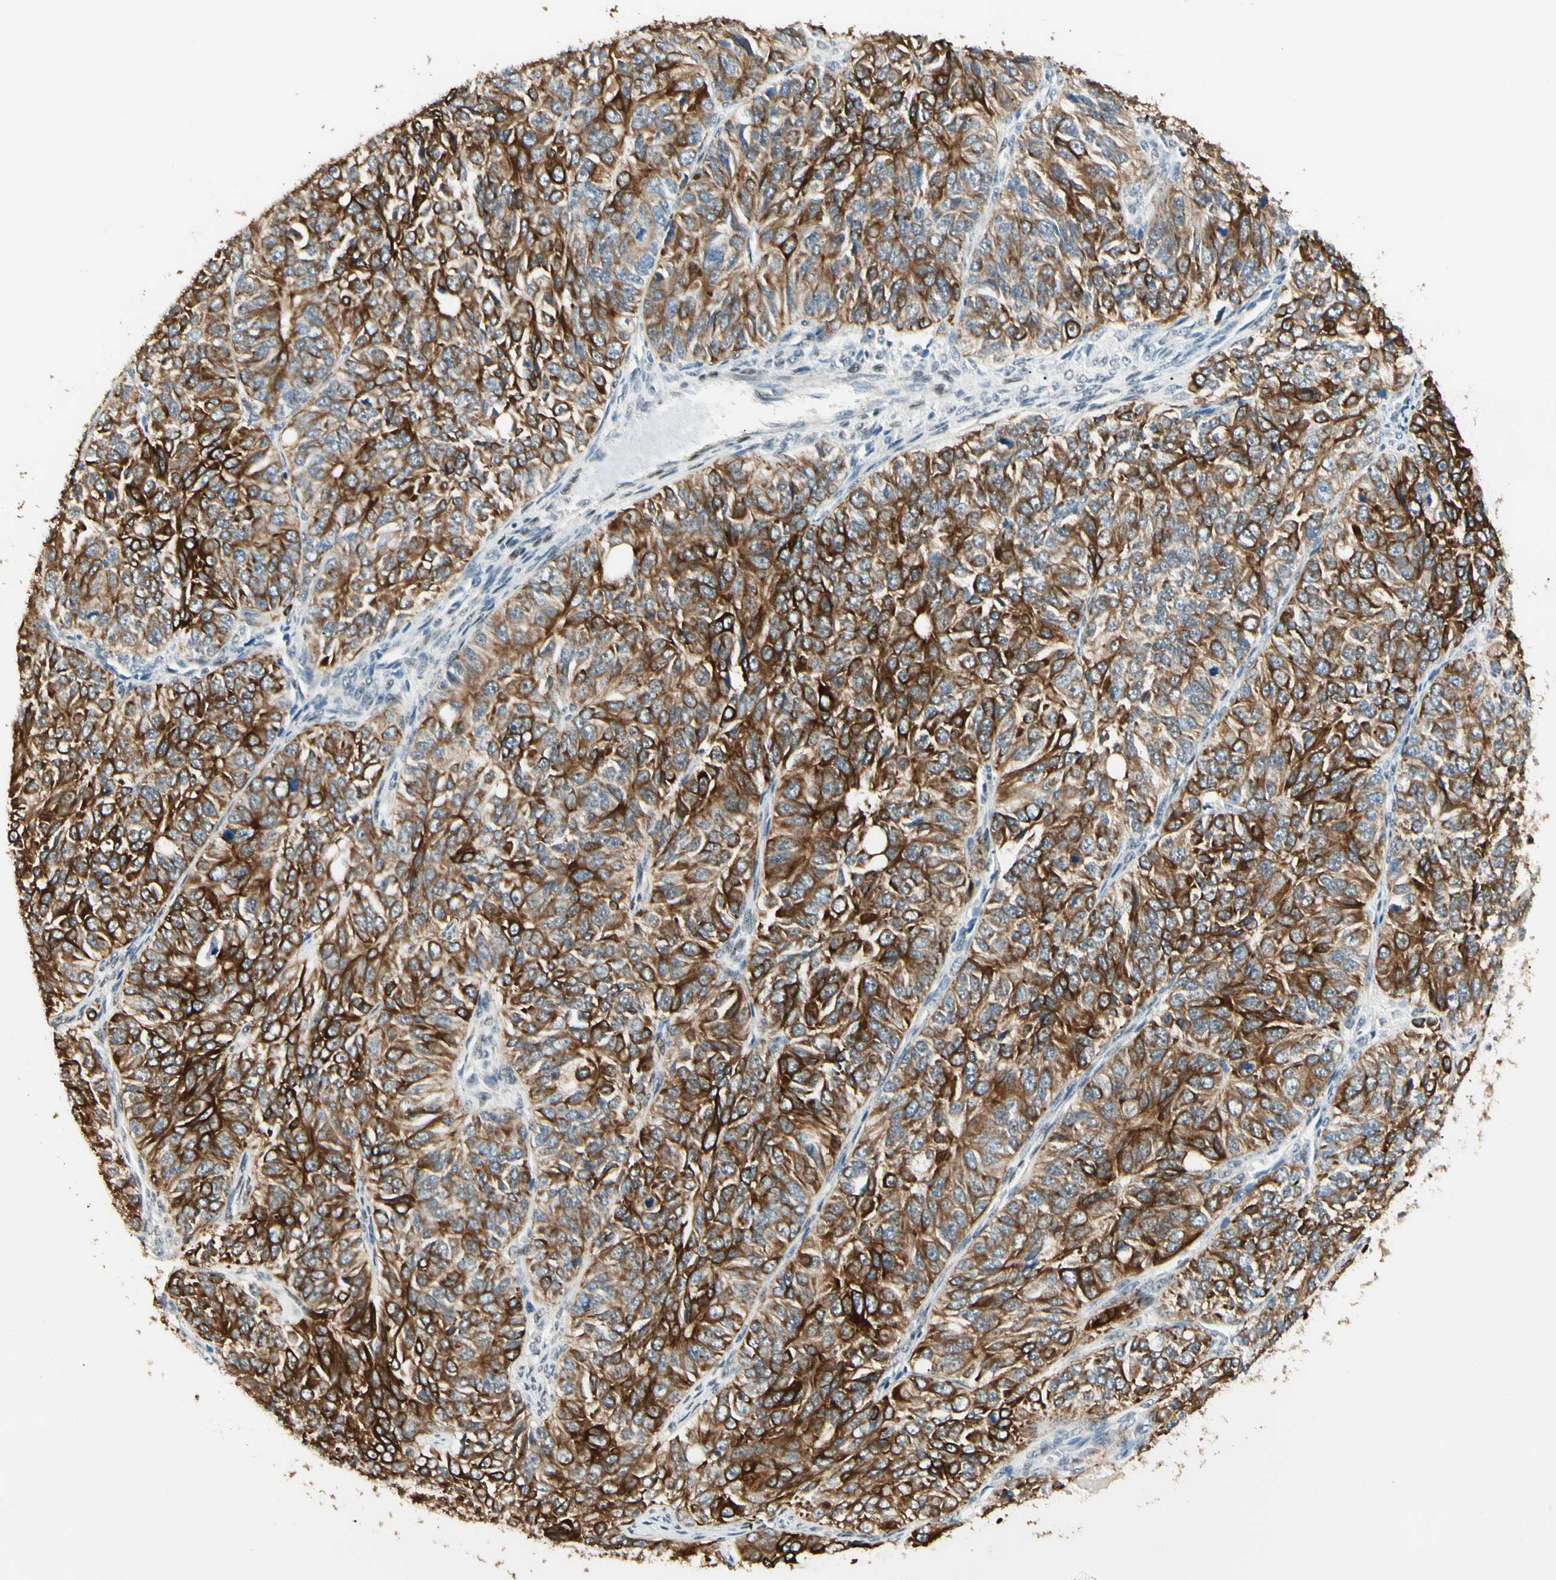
{"staining": {"intensity": "strong", "quantity": ">75%", "location": "cytoplasmic/membranous"}, "tissue": "ovarian cancer", "cell_type": "Tumor cells", "image_type": "cancer", "snomed": [{"axis": "morphology", "description": "Carcinoma, endometroid"}, {"axis": "topography", "description": "Ovary"}], "caption": "Approximately >75% of tumor cells in human ovarian cancer (endometroid carcinoma) display strong cytoplasmic/membranous protein staining as visualized by brown immunohistochemical staining.", "gene": "ATXN1", "patient": {"sex": "female", "age": 51}}